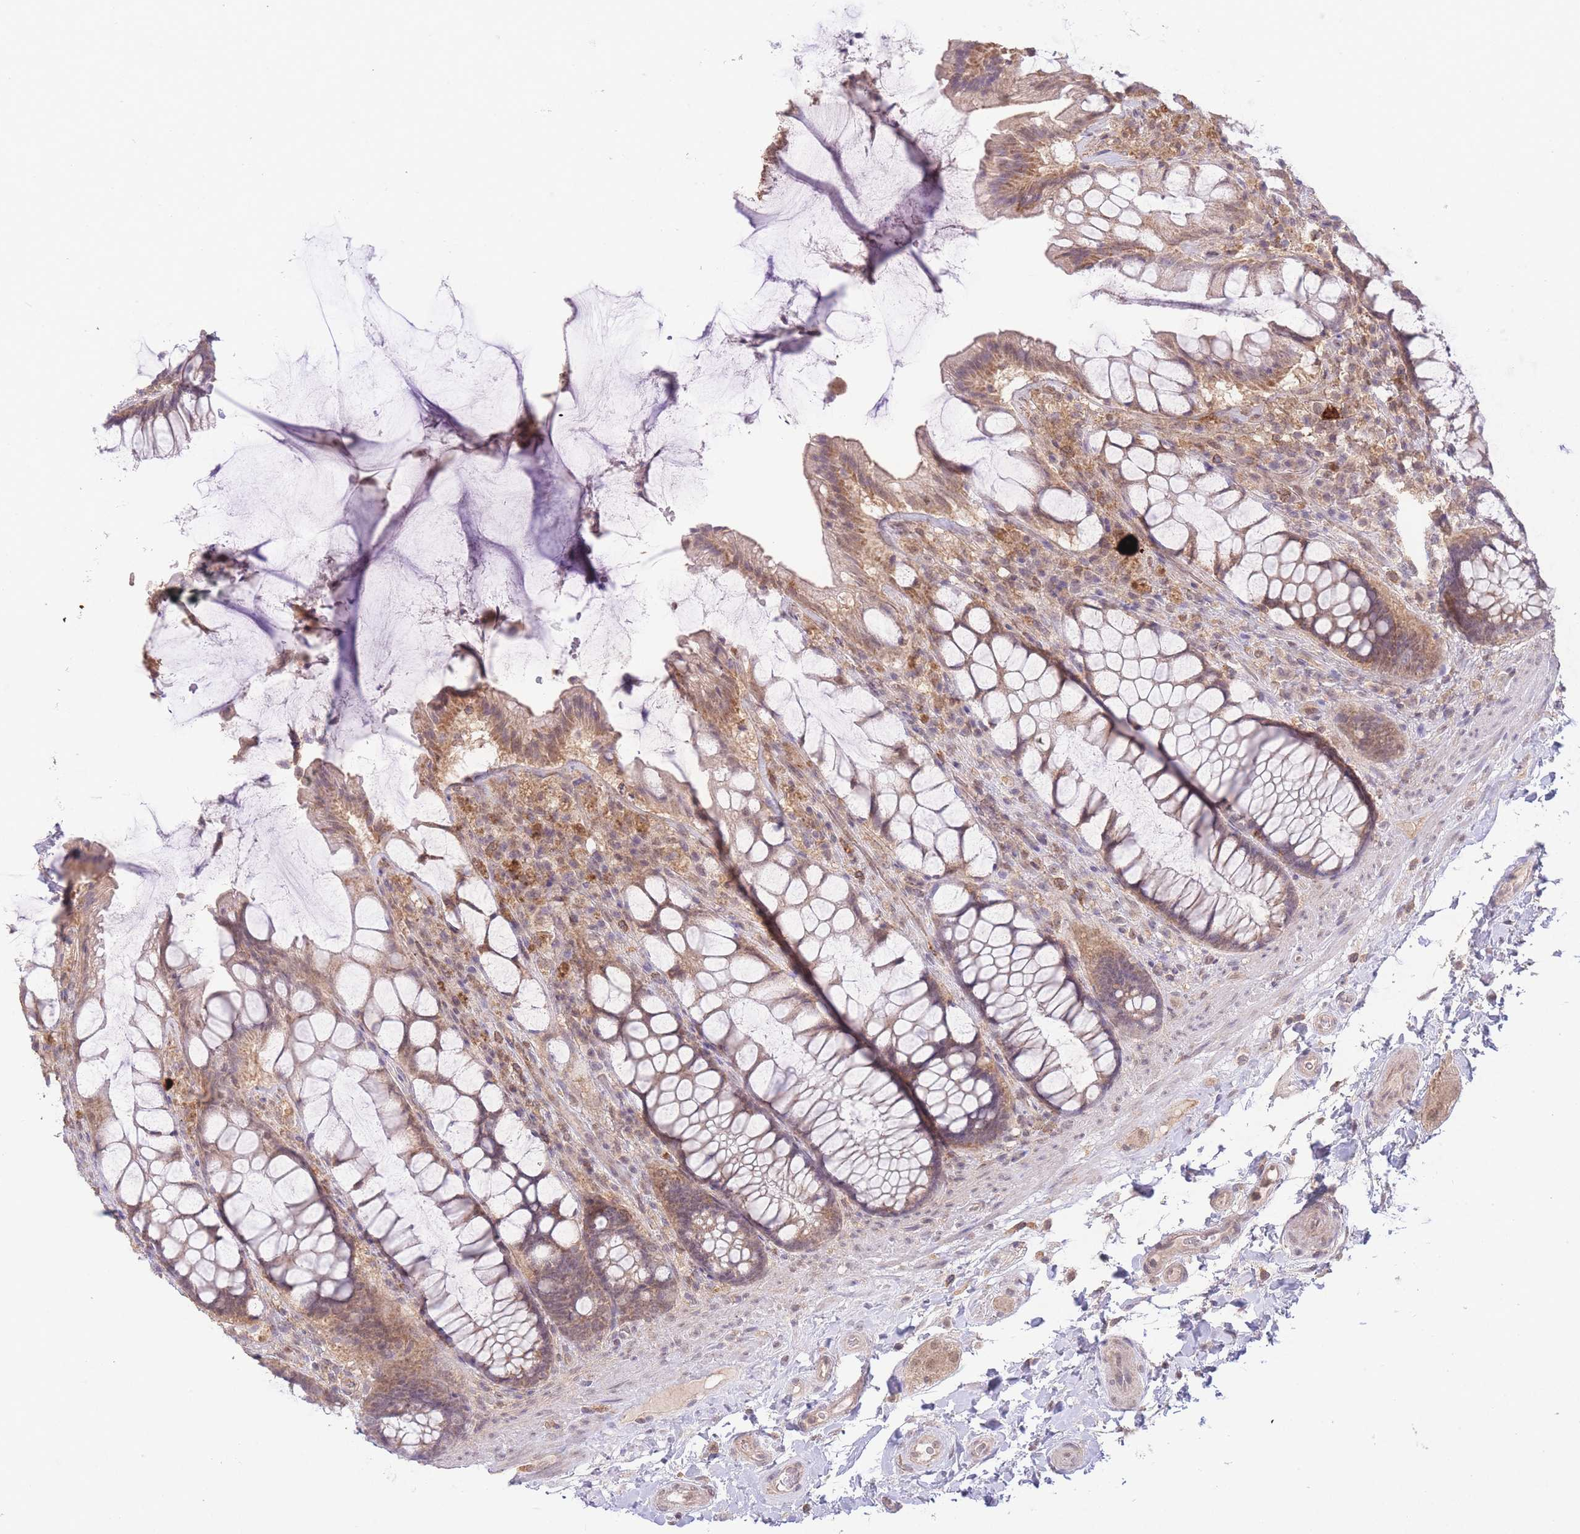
{"staining": {"intensity": "moderate", "quantity": "25%-75%", "location": "cytoplasmic/membranous"}, "tissue": "rectum", "cell_type": "Glandular cells", "image_type": "normal", "snomed": [{"axis": "morphology", "description": "Normal tissue, NOS"}, {"axis": "topography", "description": "Rectum"}], "caption": "A high-resolution image shows IHC staining of benign rectum, which displays moderate cytoplasmic/membranous positivity in about 25%-75% of glandular cells. (brown staining indicates protein expression, while blue staining denotes nuclei).", "gene": "RNF144B", "patient": {"sex": "female", "age": 58}}